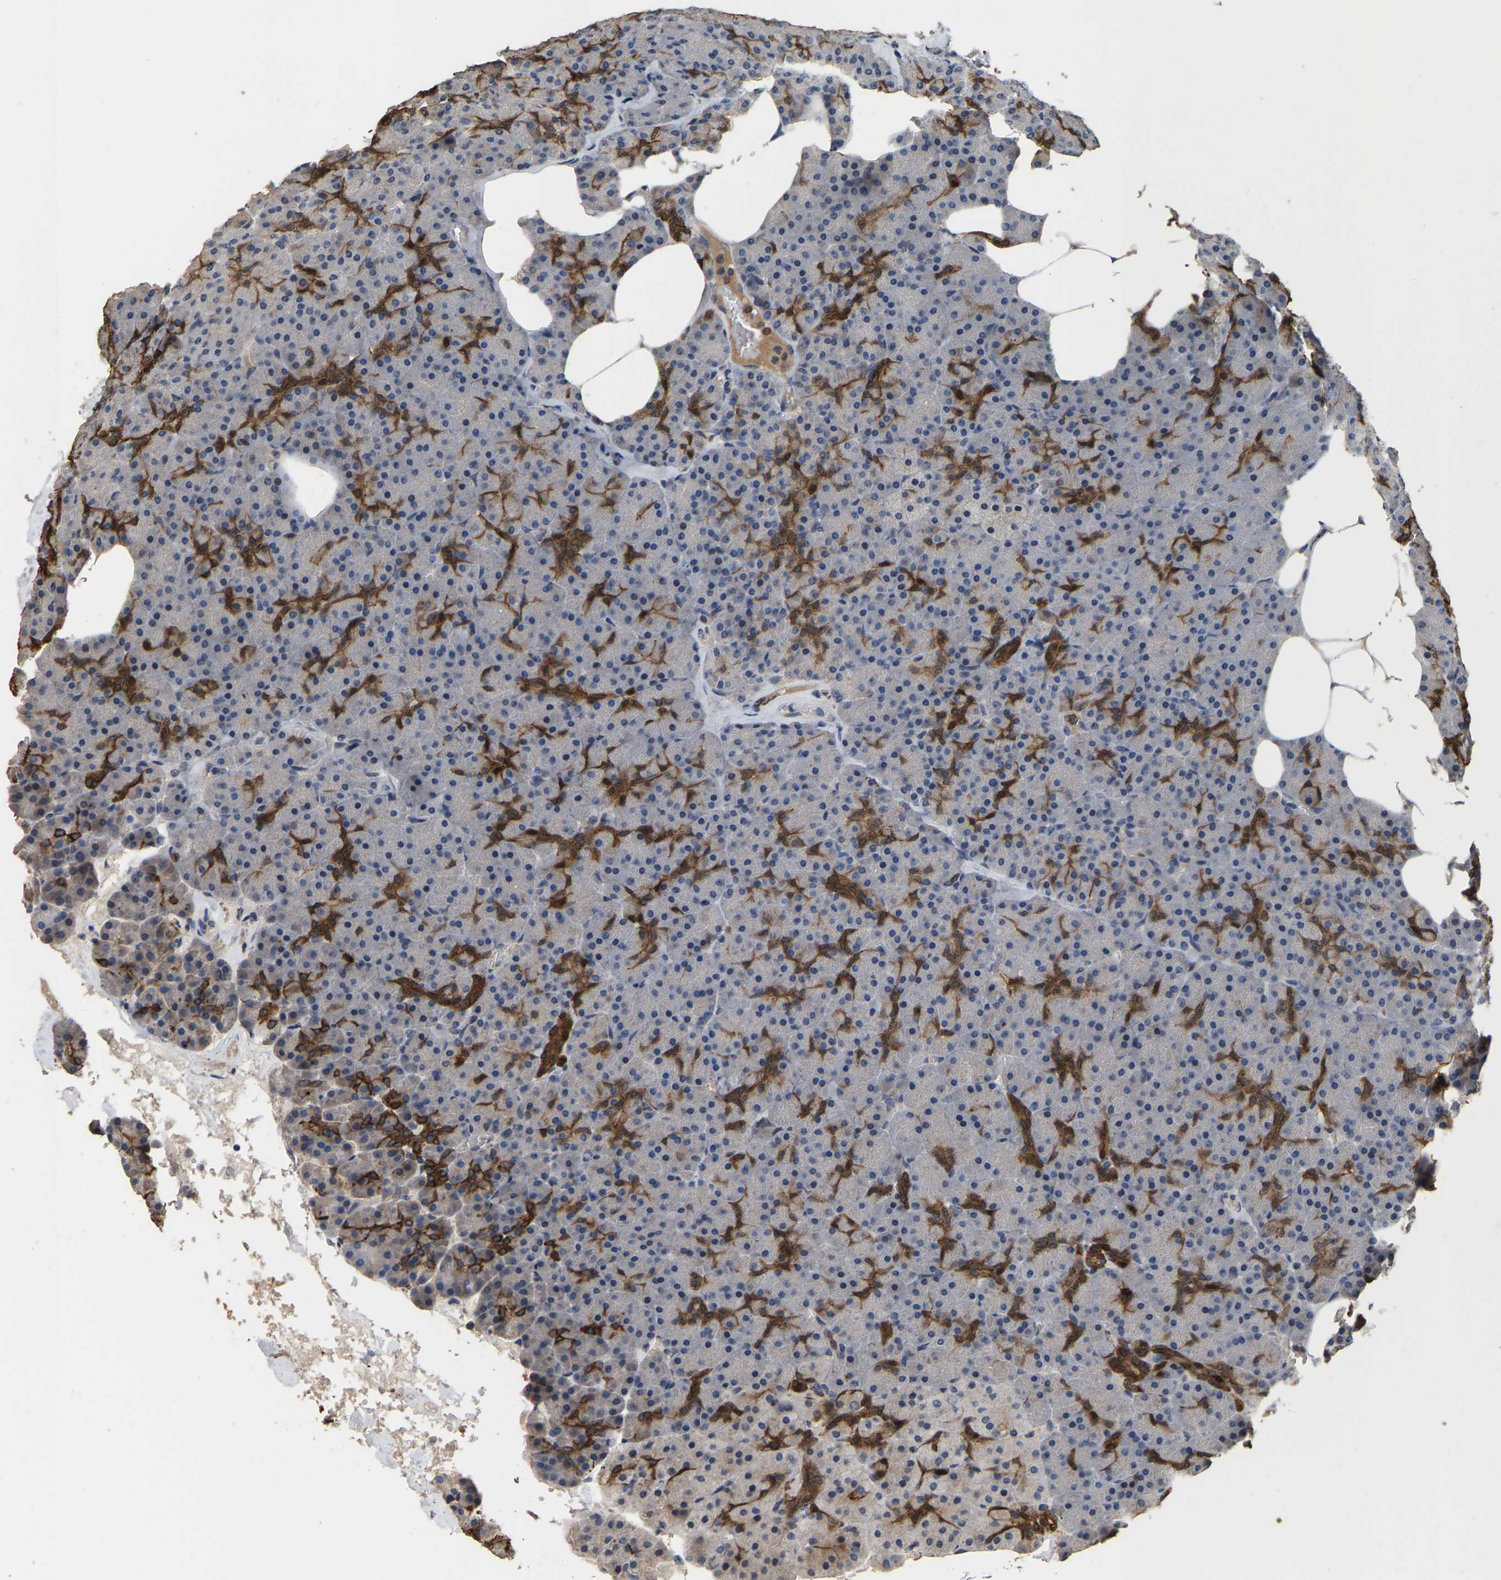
{"staining": {"intensity": "strong", "quantity": "<25%", "location": "cytoplasmic/membranous"}, "tissue": "pancreas", "cell_type": "Exocrine glandular cells", "image_type": "normal", "snomed": [{"axis": "morphology", "description": "Normal tissue, NOS"}, {"axis": "morphology", "description": "Carcinoid, malignant, NOS"}, {"axis": "topography", "description": "Pancreas"}], "caption": "Protein analysis of unremarkable pancreas reveals strong cytoplasmic/membranous expression in approximately <25% of exocrine glandular cells.", "gene": "TDRKH", "patient": {"sex": "female", "age": 35}}